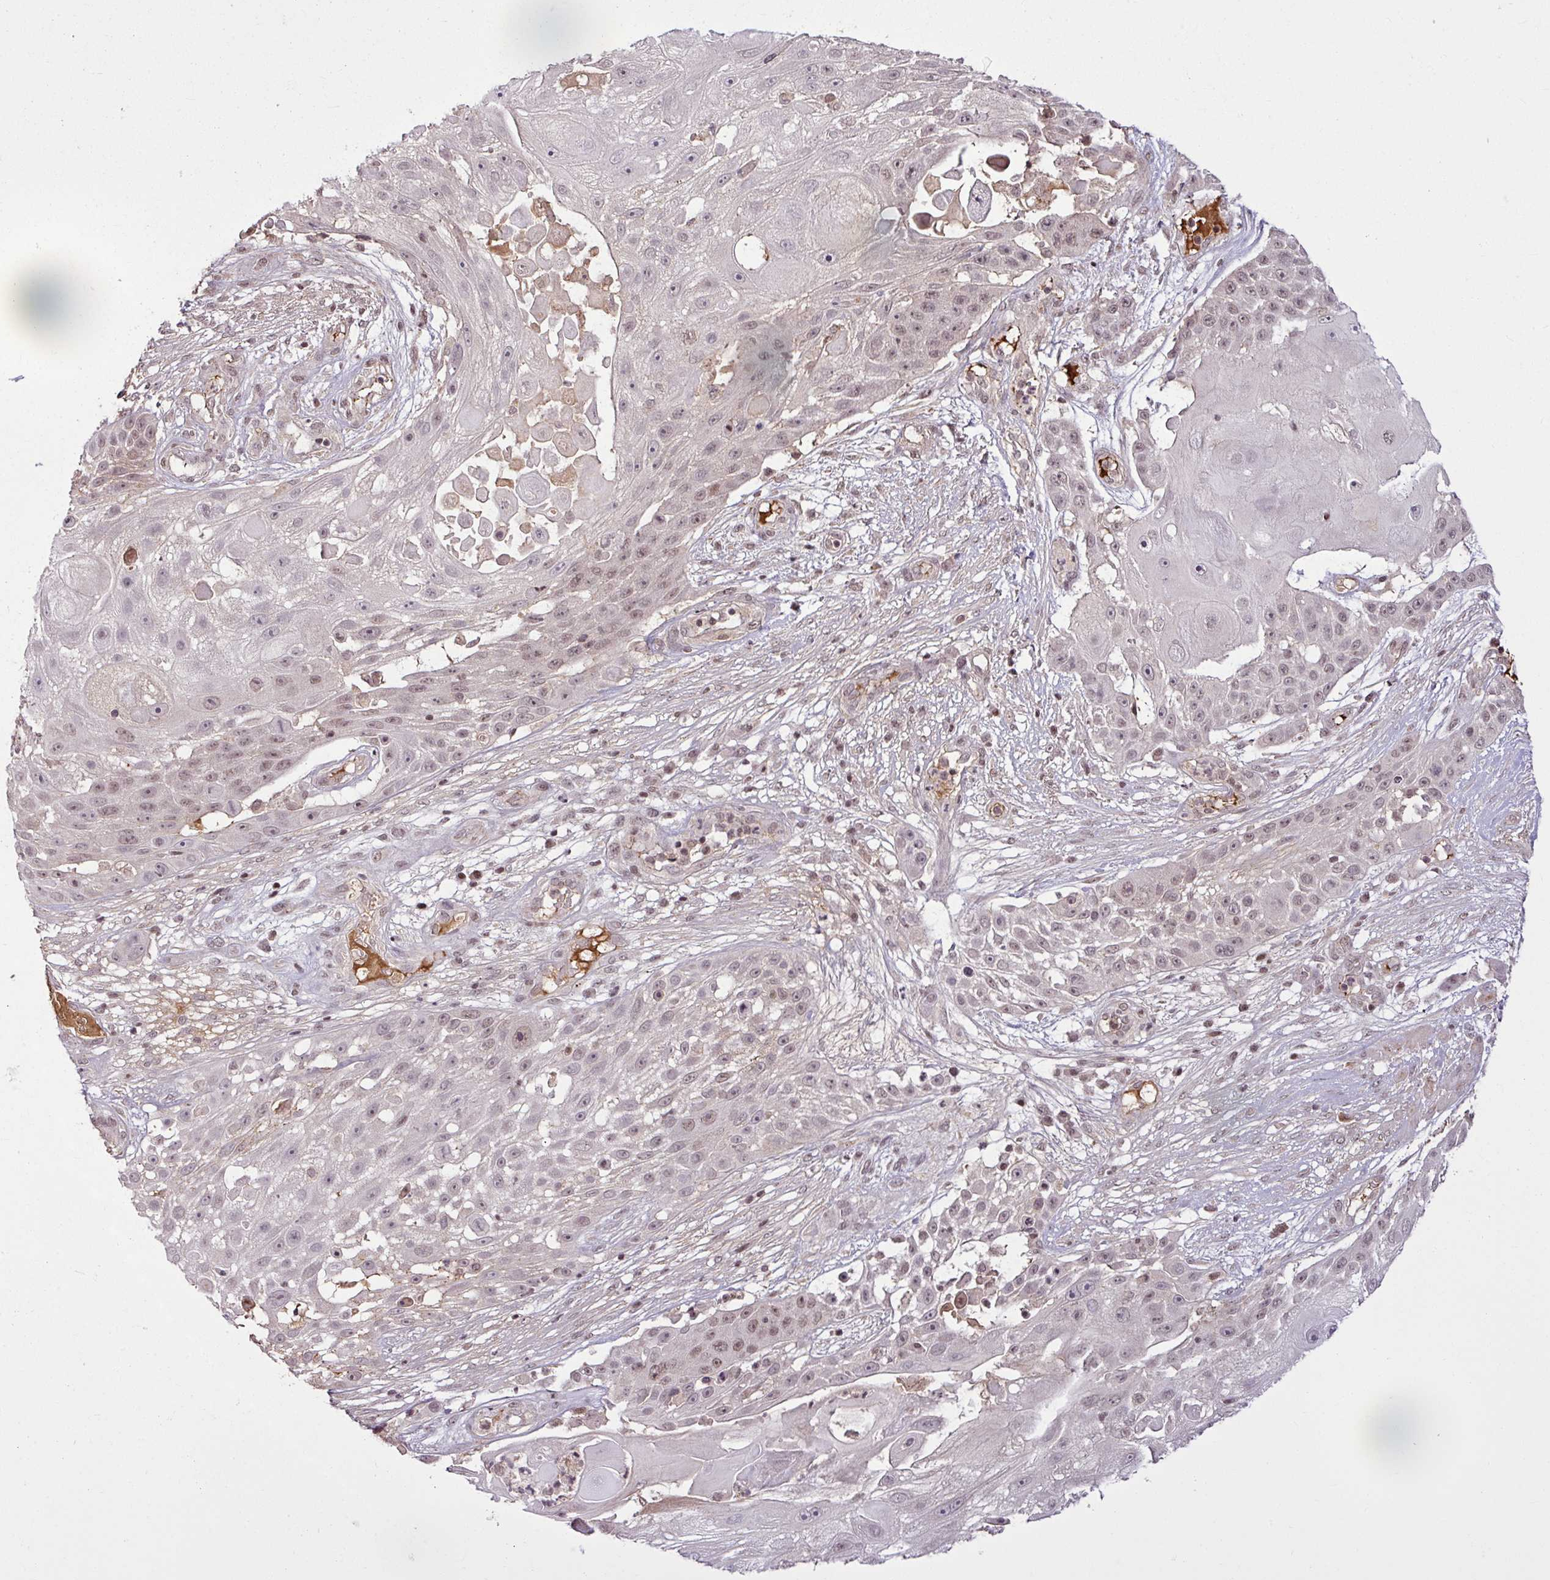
{"staining": {"intensity": "weak", "quantity": "<25%", "location": "nuclear"}, "tissue": "skin cancer", "cell_type": "Tumor cells", "image_type": "cancer", "snomed": [{"axis": "morphology", "description": "Squamous cell carcinoma, NOS"}, {"axis": "topography", "description": "Skin"}], "caption": "Tumor cells are negative for protein expression in human skin squamous cell carcinoma.", "gene": "ITPKC", "patient": {"sex": "female", "age": 86}}